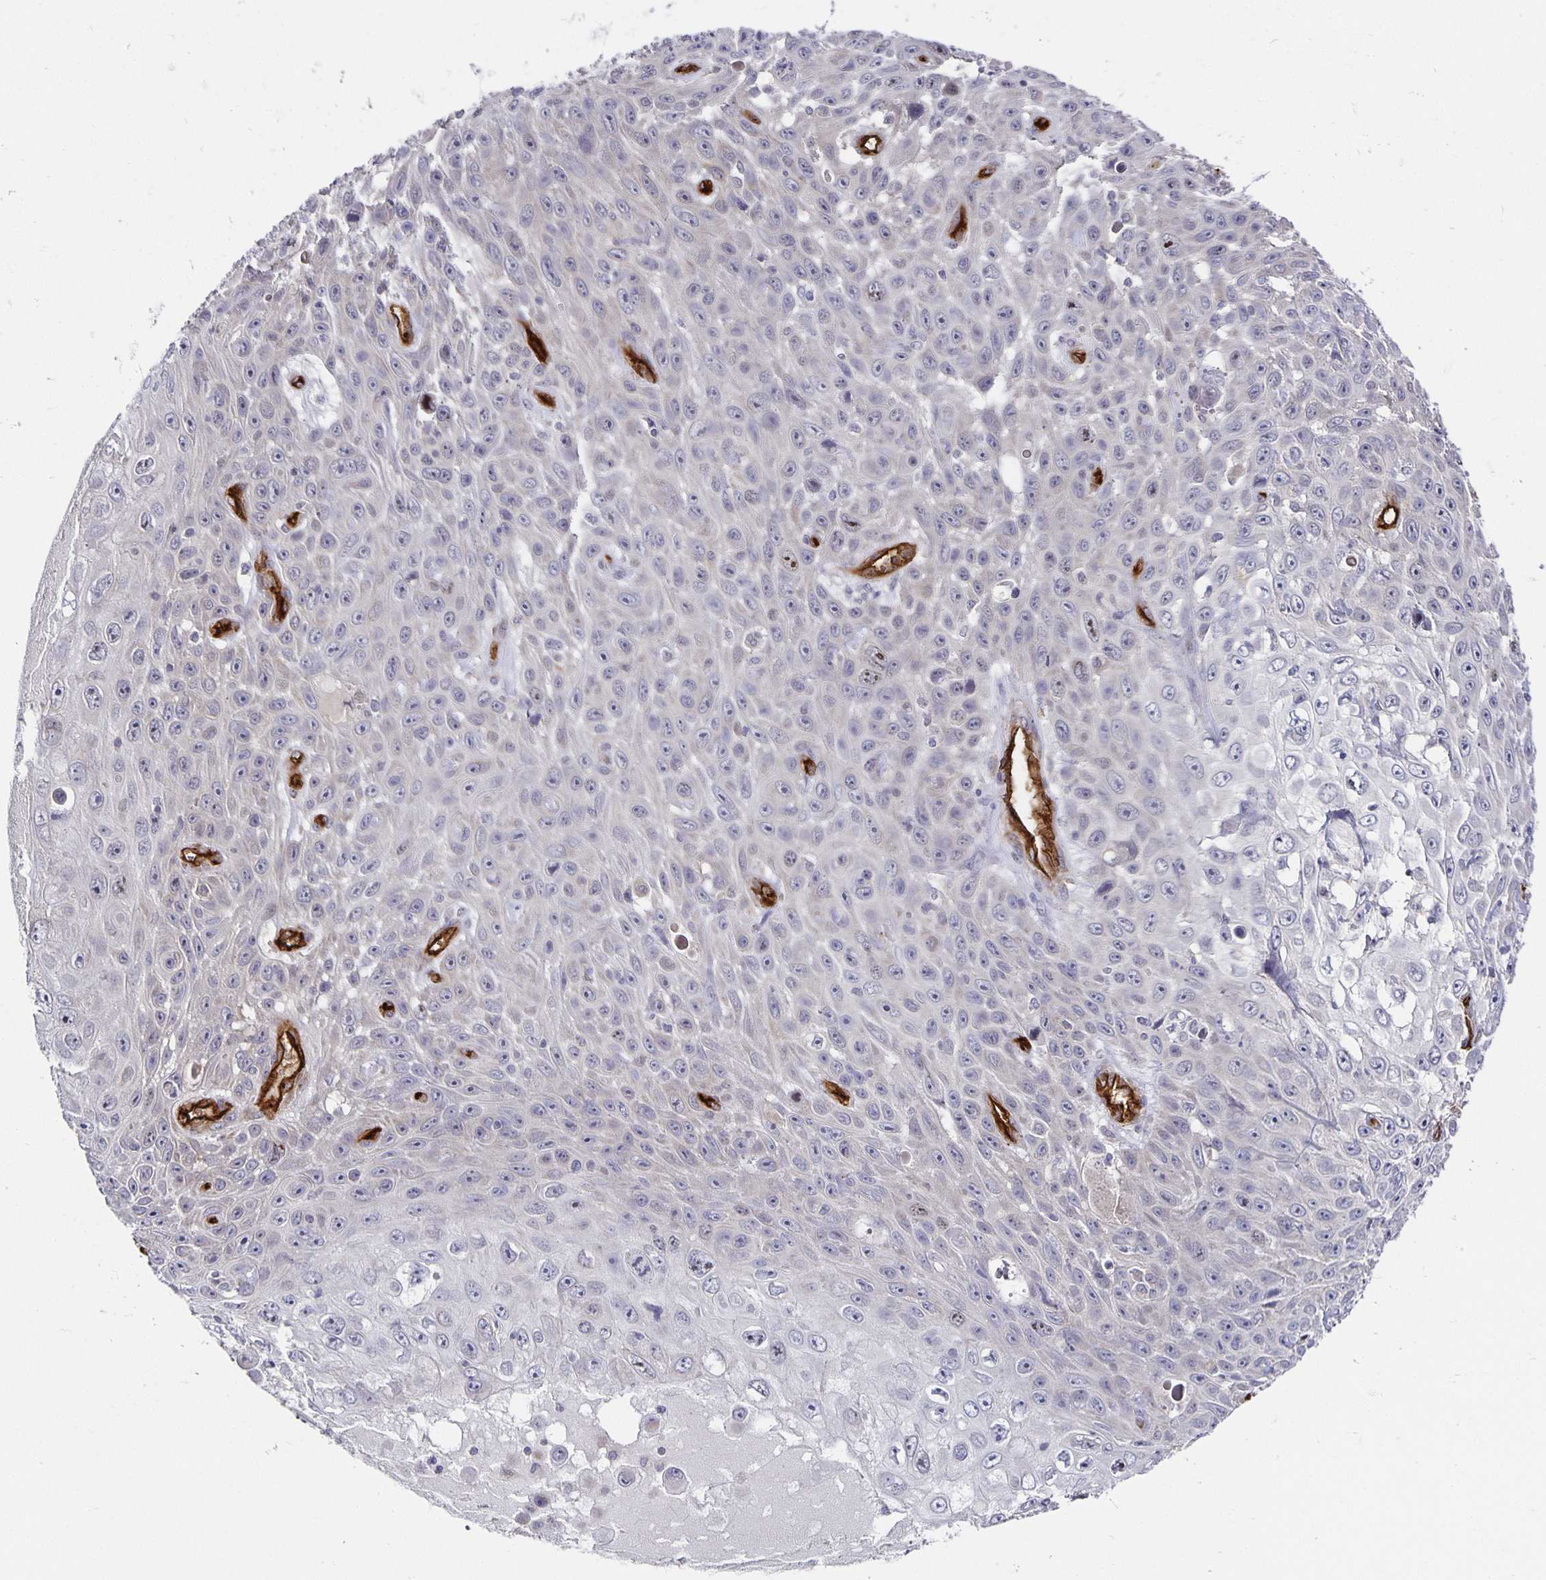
{"staining": {"intensity": "negative", "quantity": "none", "location": "none"}, "tissue": "skin cancer", "cell_type": "Tumor cells", "image_type": "cancer", "snomed": [{"axis": "morphology", "description": "Squamous cell carcinoma, NOS"}, {"axis": "topography", "description": "Skin"}], "caption": "This is an immunohistochemistry (IHC) photomicrograph of human skin cancer. There is no staining in tumor cells.", "gene": "PODXL", "patient": {"sex": "male", "age": 82}}